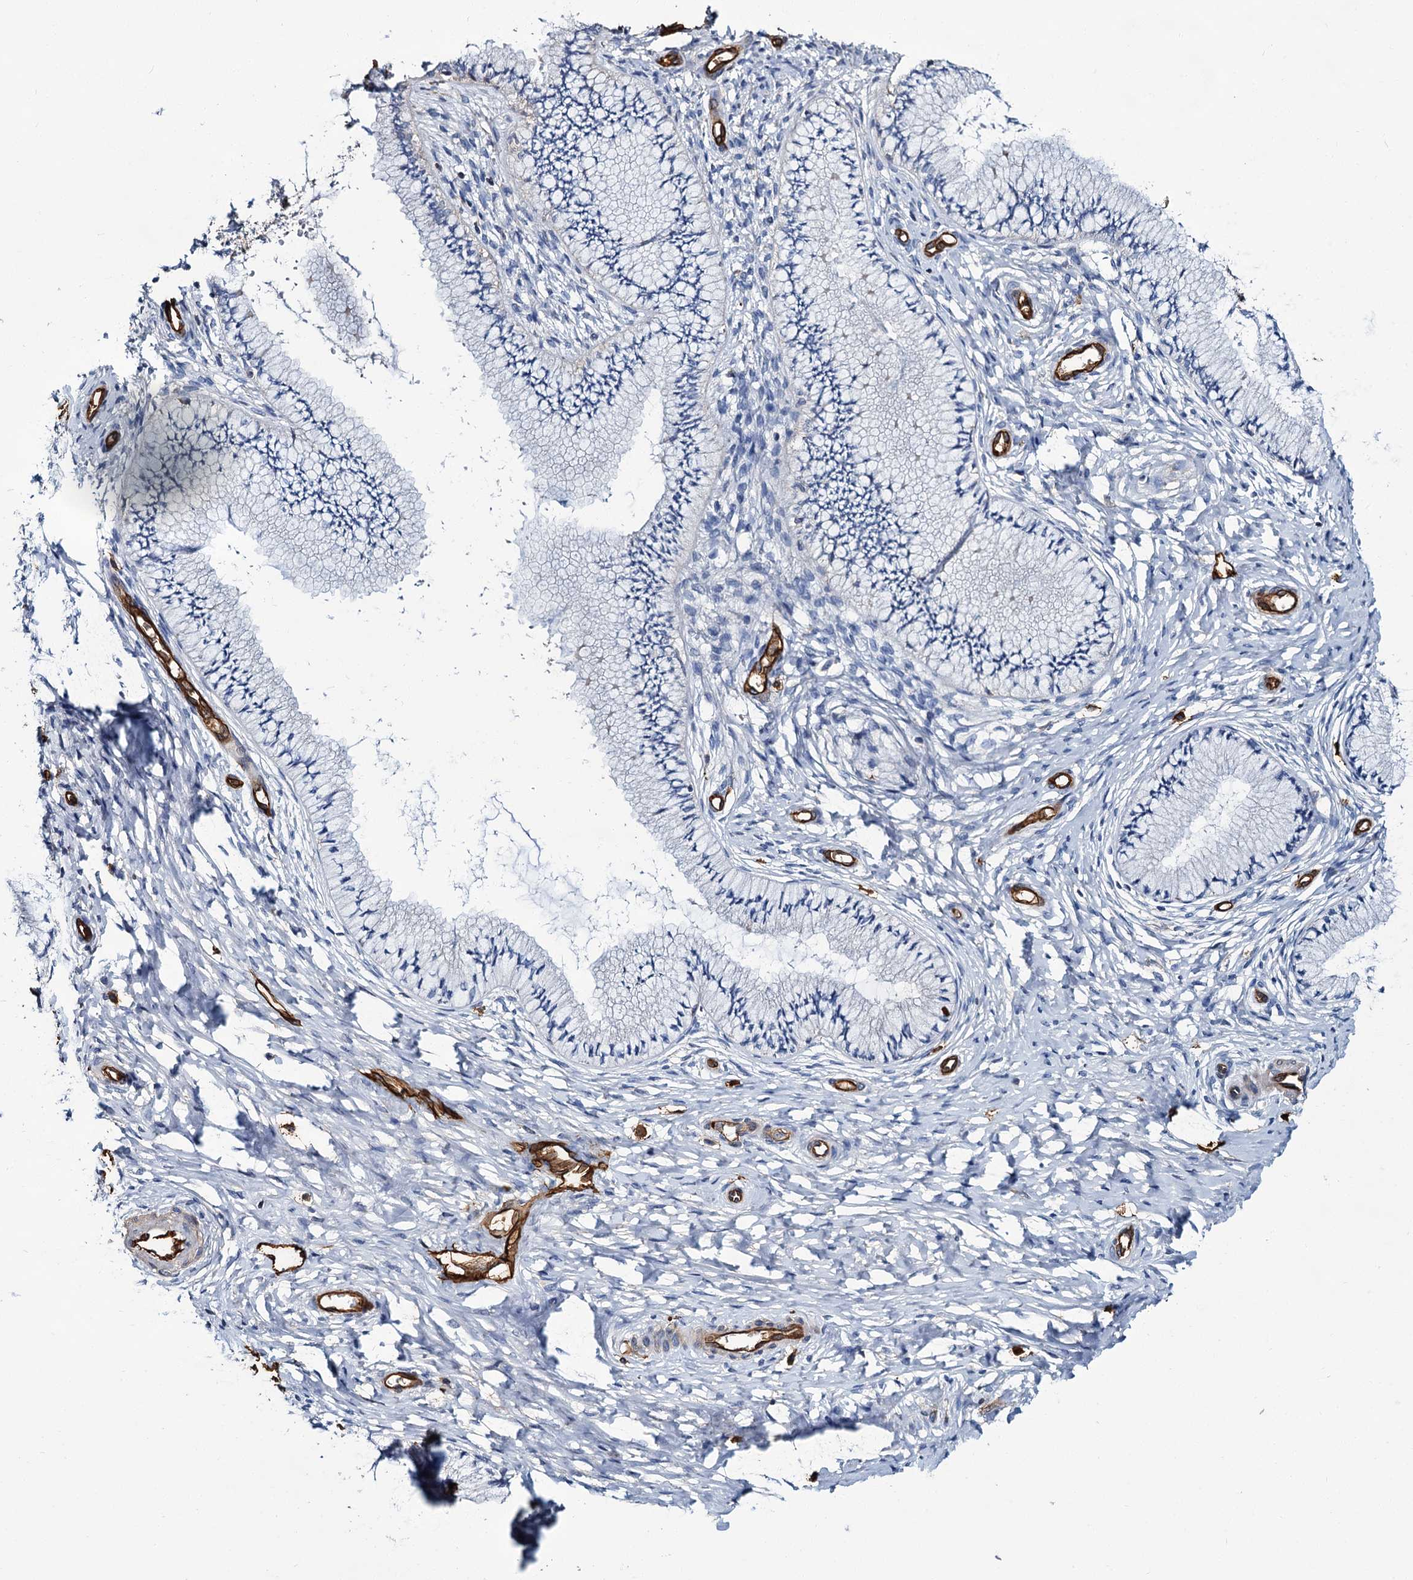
{"staining": {"intensity": "negative", "quantity": "none", "location": "none"}, "tissue": "cervix", "cell_type": "Glandular cells", "image_type": "normal", "snomed": [{"axis": "morphology", "description": "Normal tissue, NOS"}, {"axis": "topography", "description": "Cervix"}], "caption": "This is an immunohistochemistry (IHC) photomicrograph of normal human cervix. There is no staining in glandular cells.", "gene": "CACNA1C", "patient": {"sex": "female", "age": 36}}